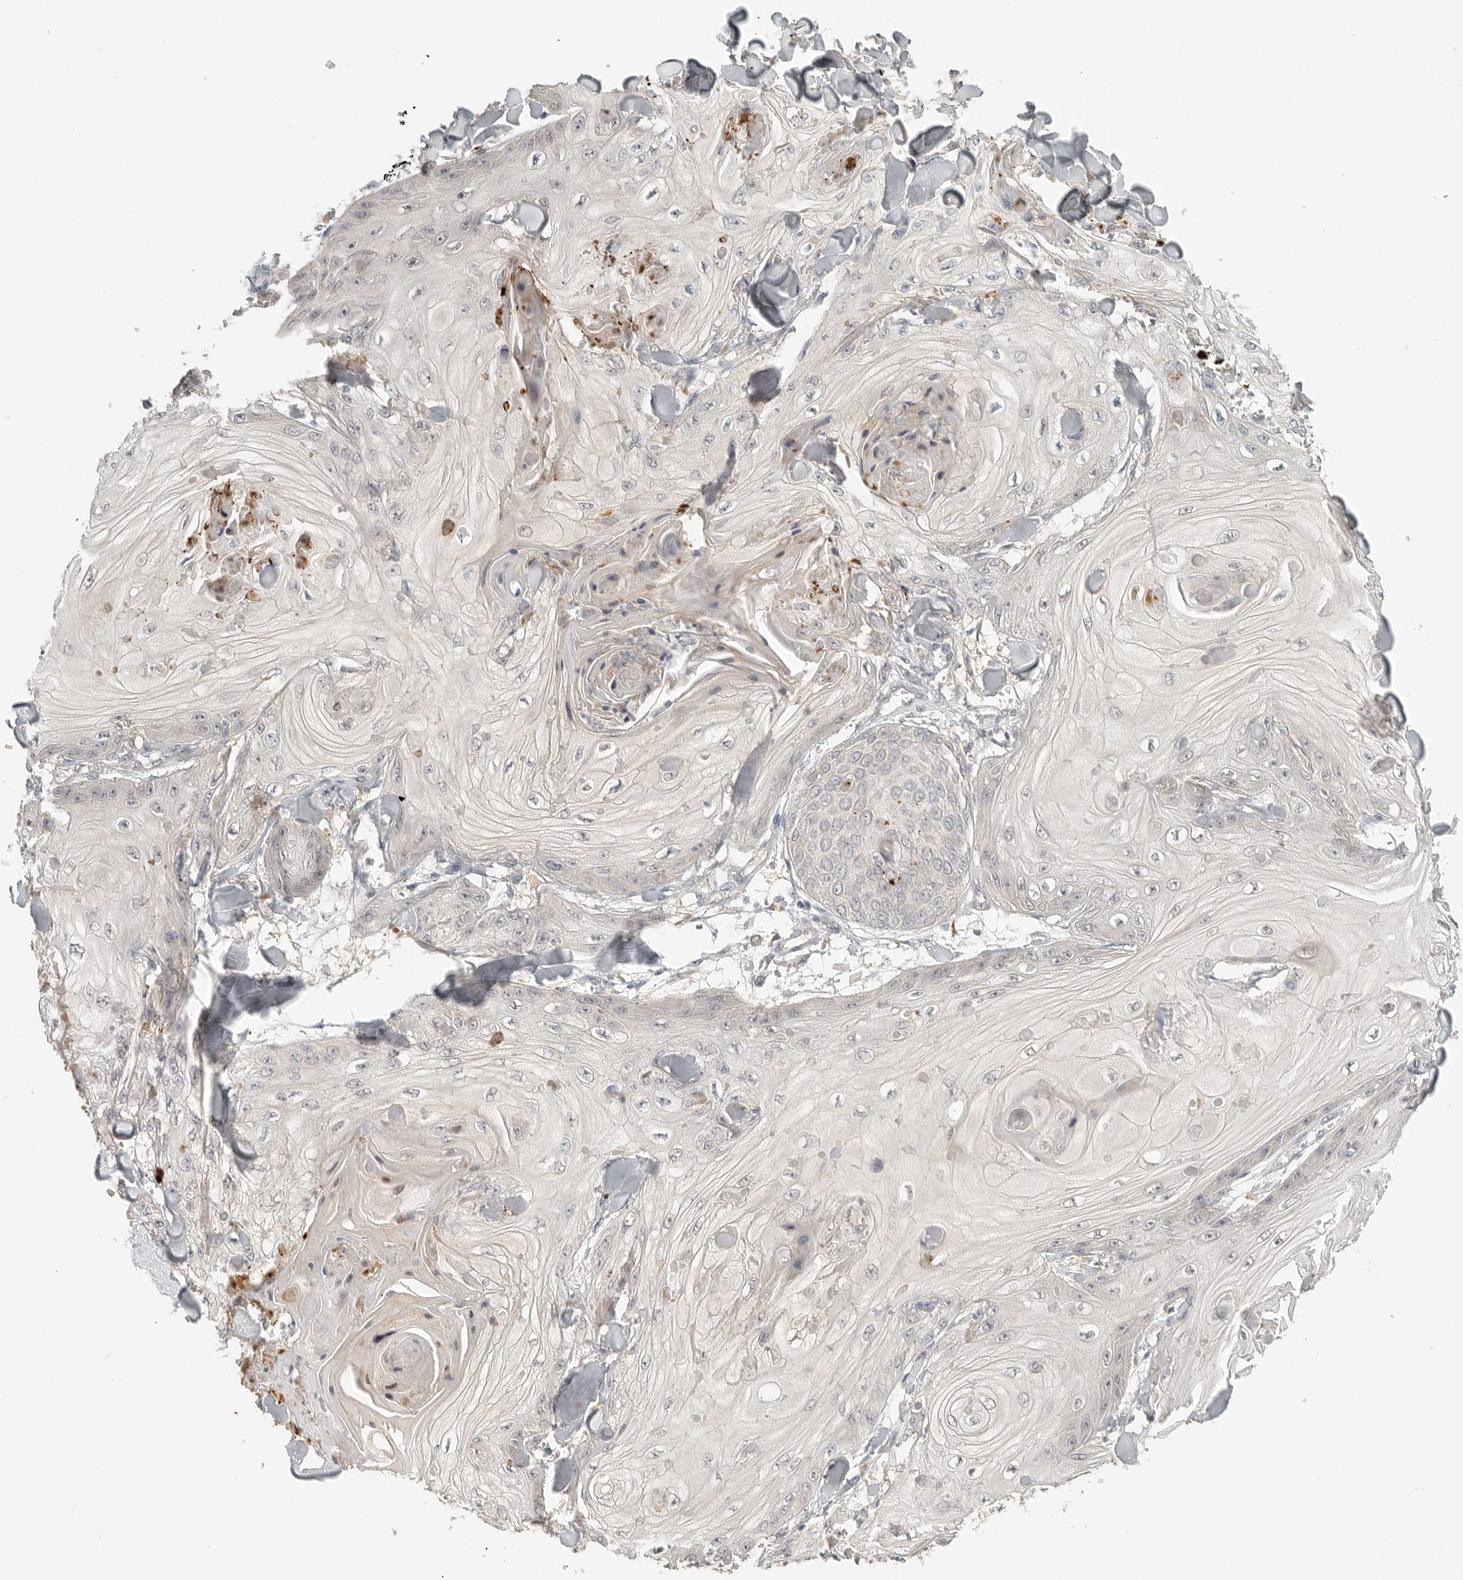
{"staining": {"intensity": "negative", "quantity": "none", "location": "none"}, "tissue": "skin cancer", "cell_type": "Tumor cells", "image_type": "cancer", "snomed": [{"axis": "morphology", "description": "Squamous cell carcinoma, NOS"}, {"axis": "topography", "description": "Skin"}], "caption": "Human skin cancer stained for a protein using immunohistochemistry (IHC) reveals no staining in tumor cells.", "gene": "HDAC6", "patient": {"sex": "male", "age": 74}}